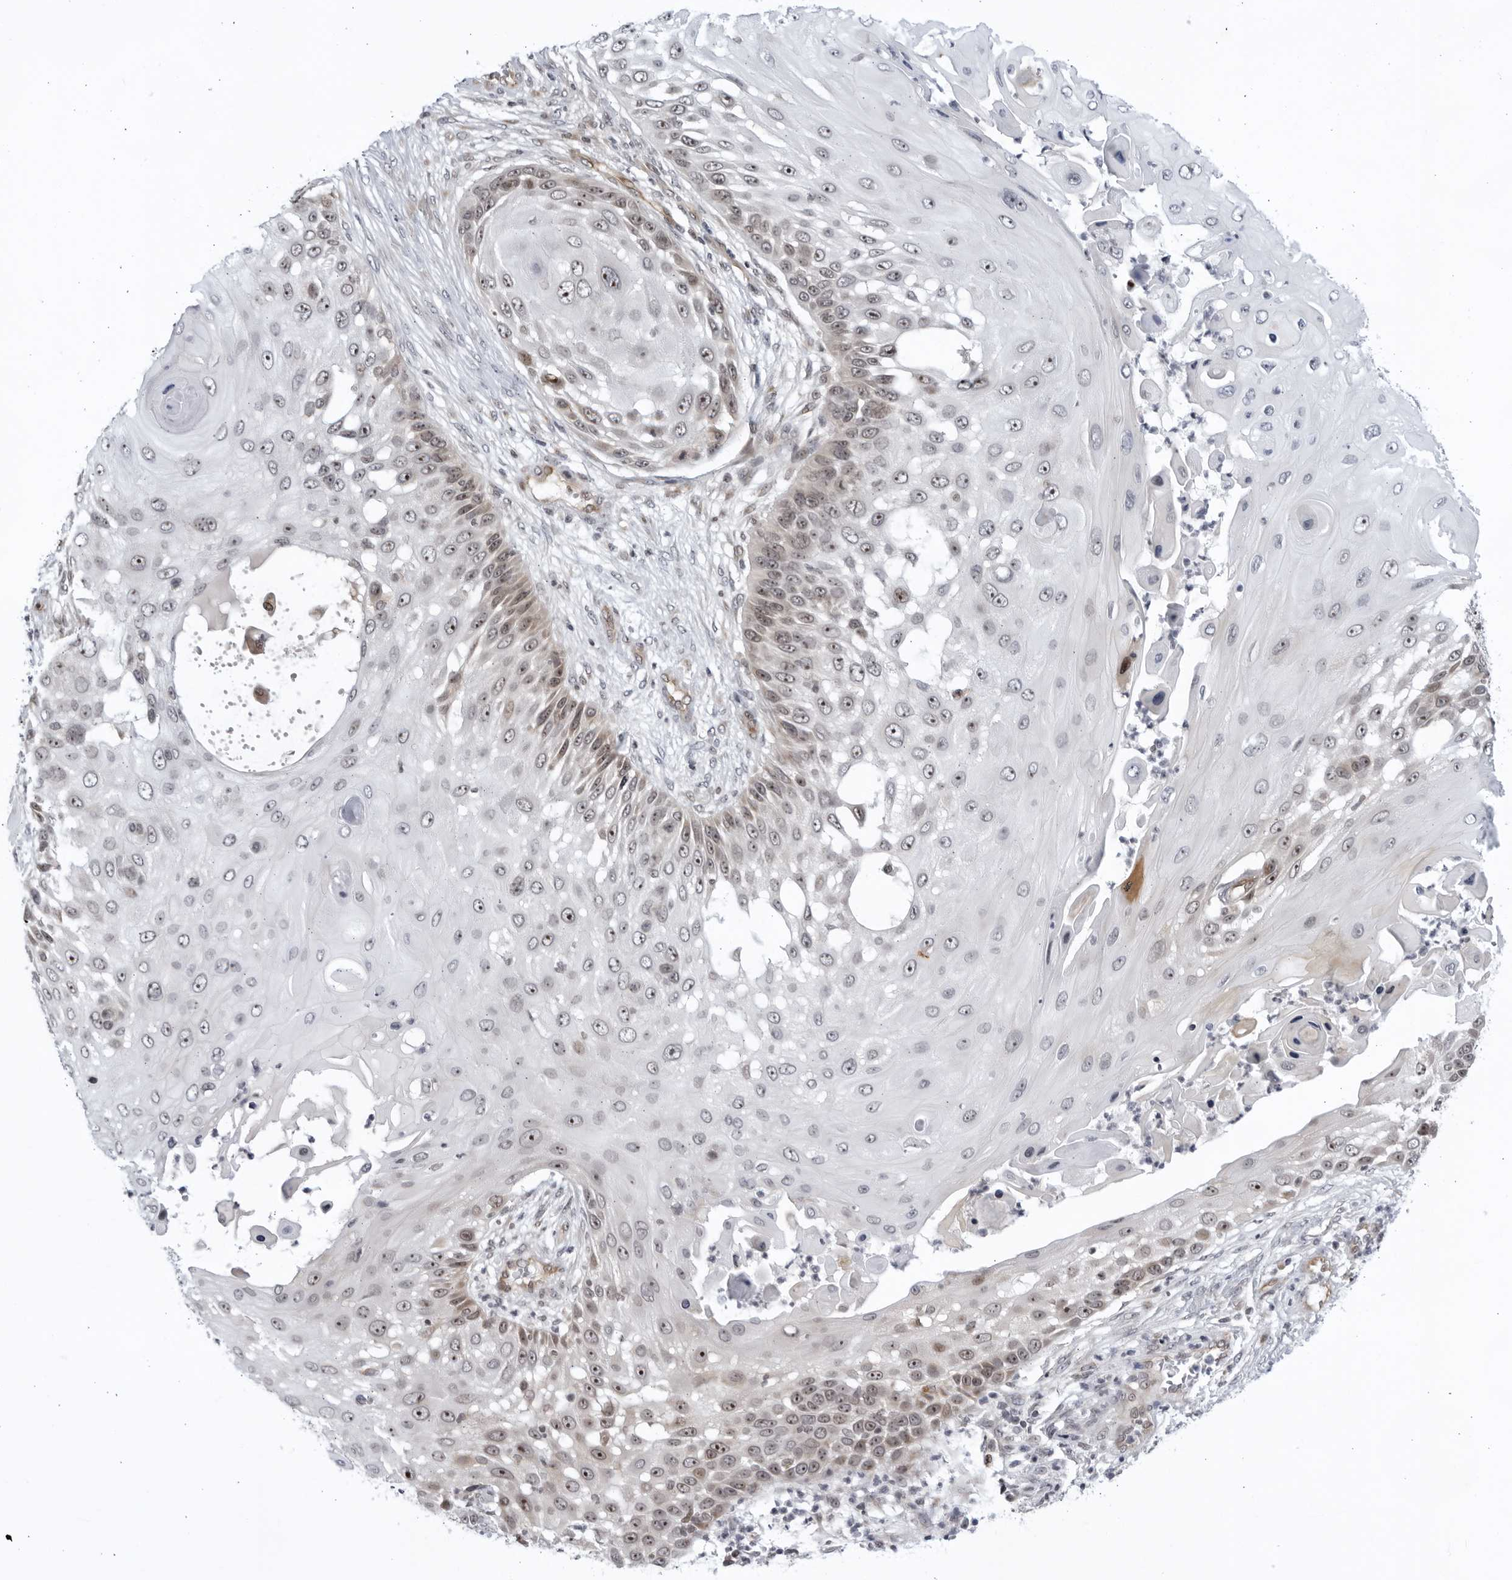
{"staining": {"intensity": "moderate", "quantity": "25%-75%", "location": "nuclear"}, "tissue": "skin cancer", "cell_type": "Tumor cells", "image_type": "cancer", "snomed": [{"axis": "morphology", "description": "Squamous cell carcinoma, NOS"}, {"axis": "topography", "description": "Skin"}], "caption": "Skin squamous cell carcinoma stained with DAB (3,3'-diaminobenzidine) immunohistochemistry displays medium levels of moderate nuclear expression in approximately 25%-75% of tumor cells.", "gene": "ITGB3BP", "patient": {"sex": "female", "age": 44}}